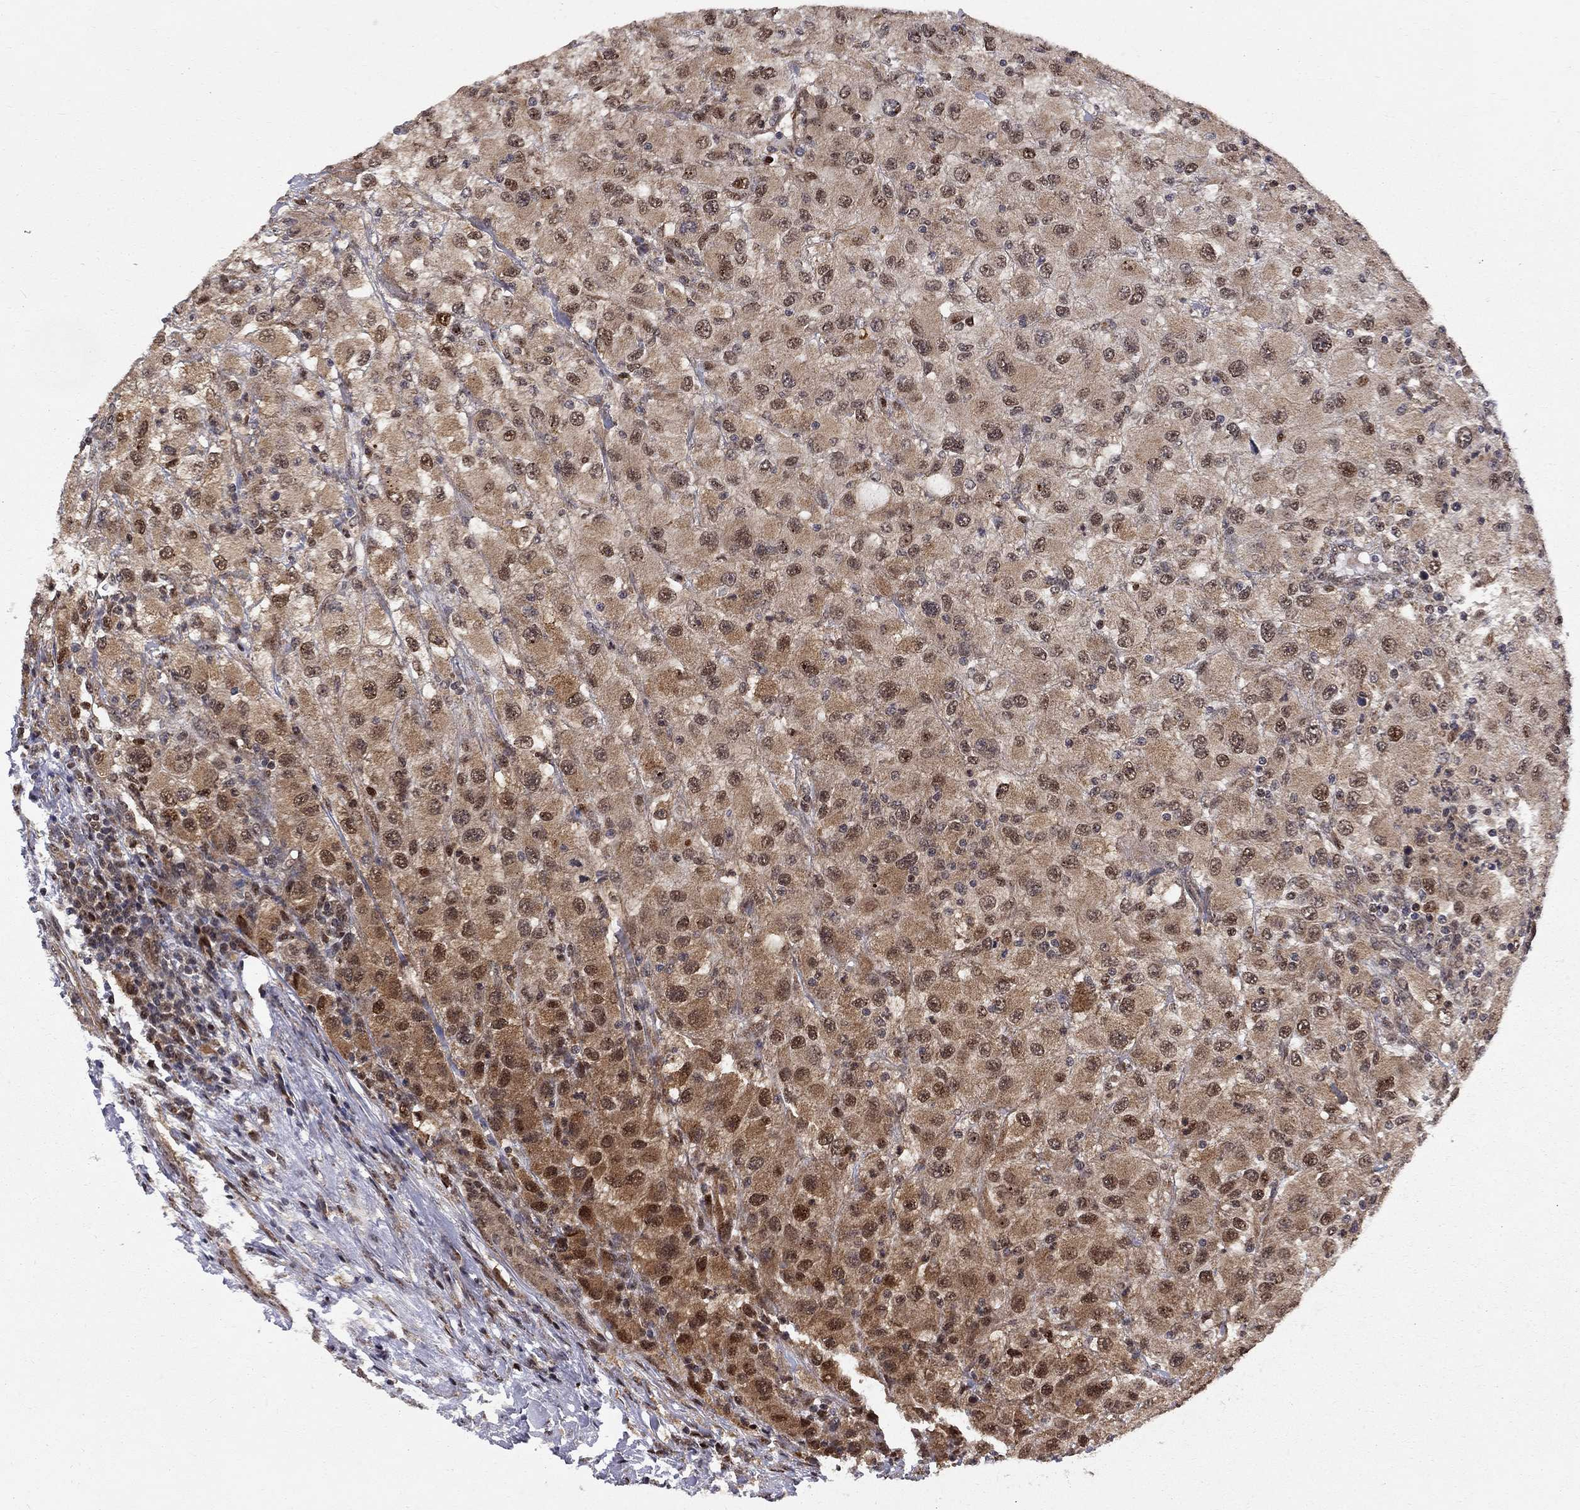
{"staining": {"intensity": "moderate", "quantity": "25%-75%", "location": "cytoplasmic/membranous,nuclear"}, "tissue": "renal cancer", "cell_type": "Tumor cells", "image_type": "cancer", "snomed": [{"axis": "morphology", "description": "Adenocarcinoma, NOS"}, {"axis": "topography", "description": "Kidney"}], "caption": "Renal adenocarcinoma stained for a protein demonstrates moderate cytoplasmic/membranous and nuclear positivity in tumor cells.", "gene": "ELOB", "patient": {"sex": "female", "age": 67}}